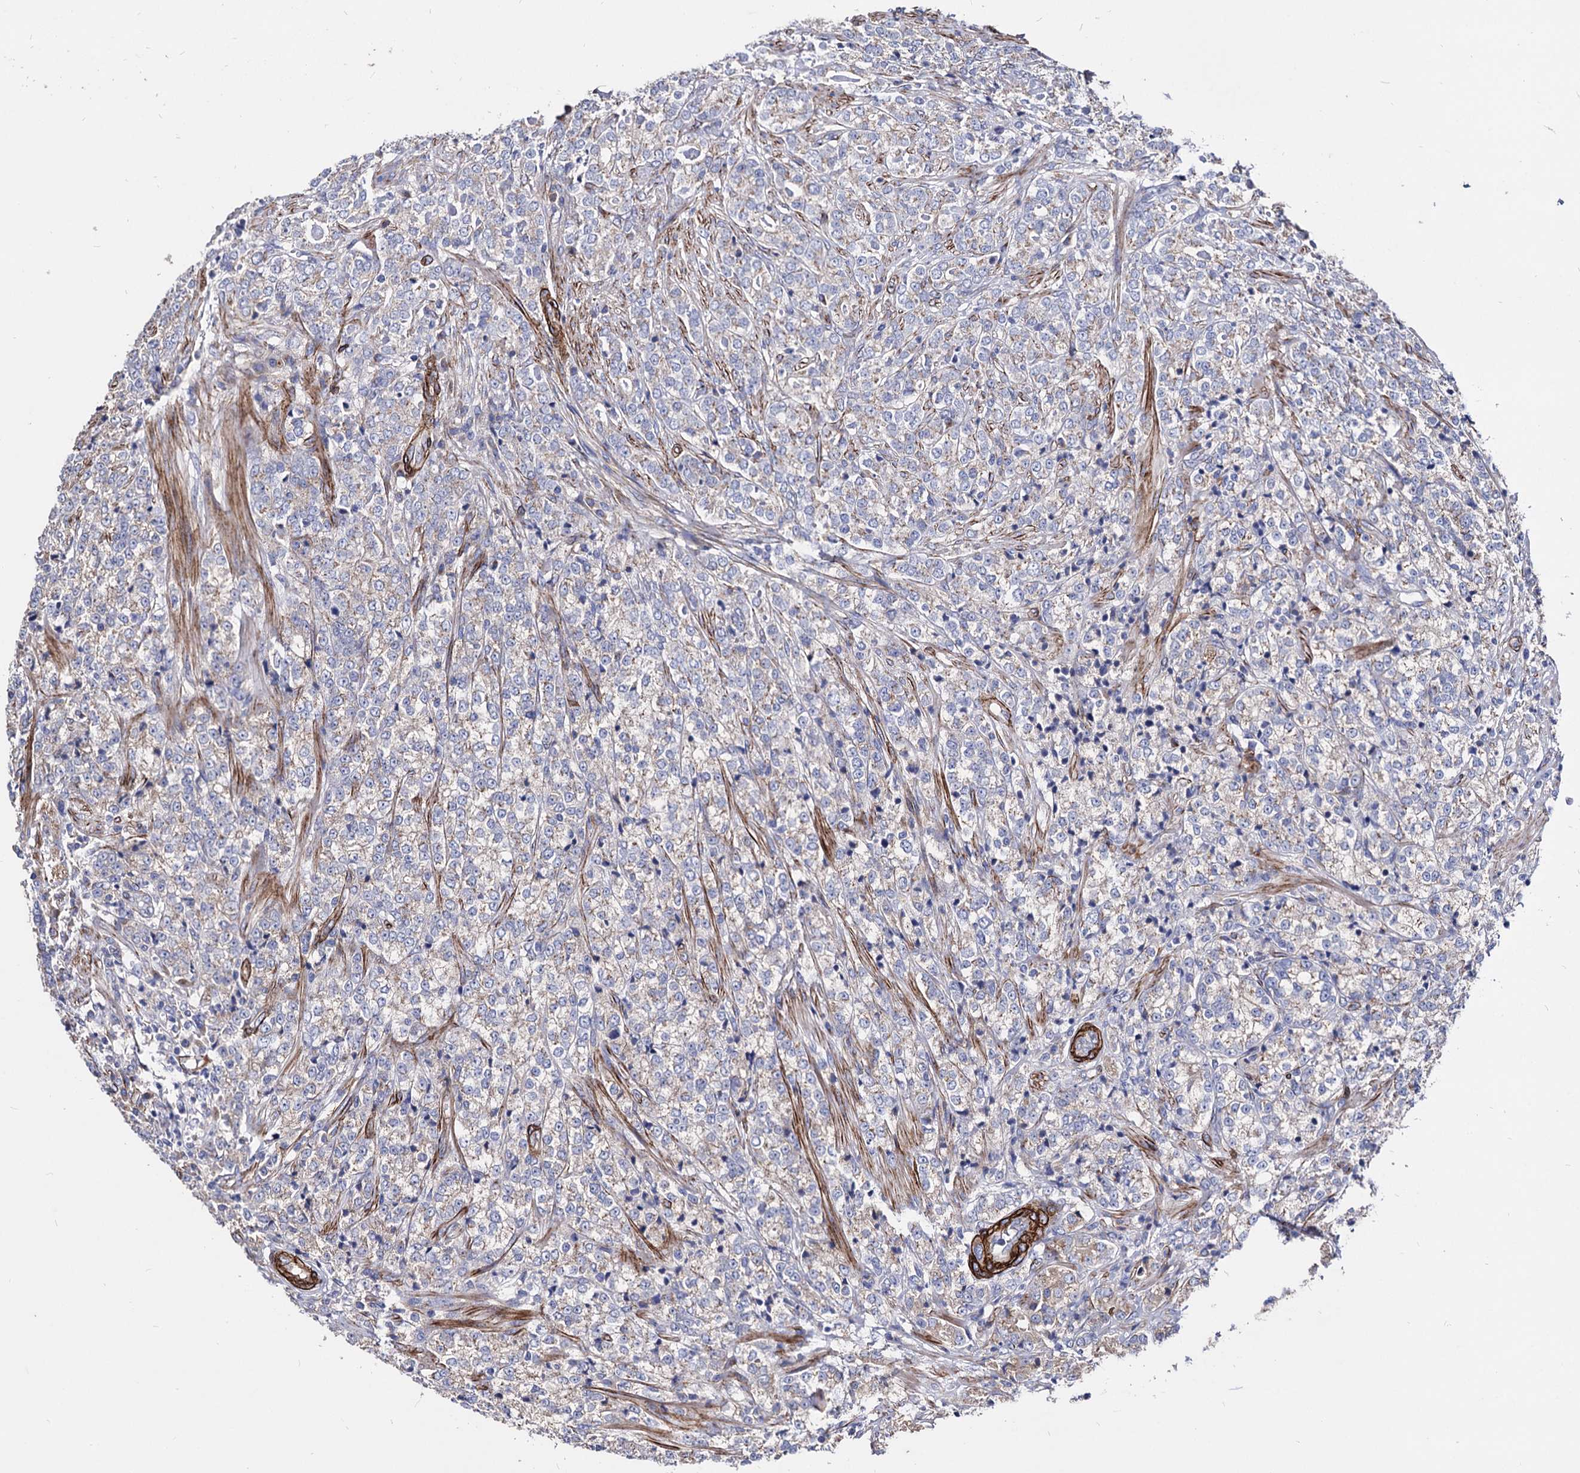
{"staining": {"intensity": "weak", "quantity": "<25%", "location": "cytoplasmic/membranous"}, "tissue": "prostate cancer", "cell_type": "Tumor cells", "image_type": "cancer", "snomed": [{"axis": "morphology", "description": "Adenocarcinoma, High grade"}, {"axis": "topography", "description": "Prostate"}], "caption": "Immunohistochemistry of human prostate cancer (high-grade adenocarcinoma) reveals no positivity in tumor cells.", "gene": "WDR11", "patient": {"sex": "male", "age": 69}}